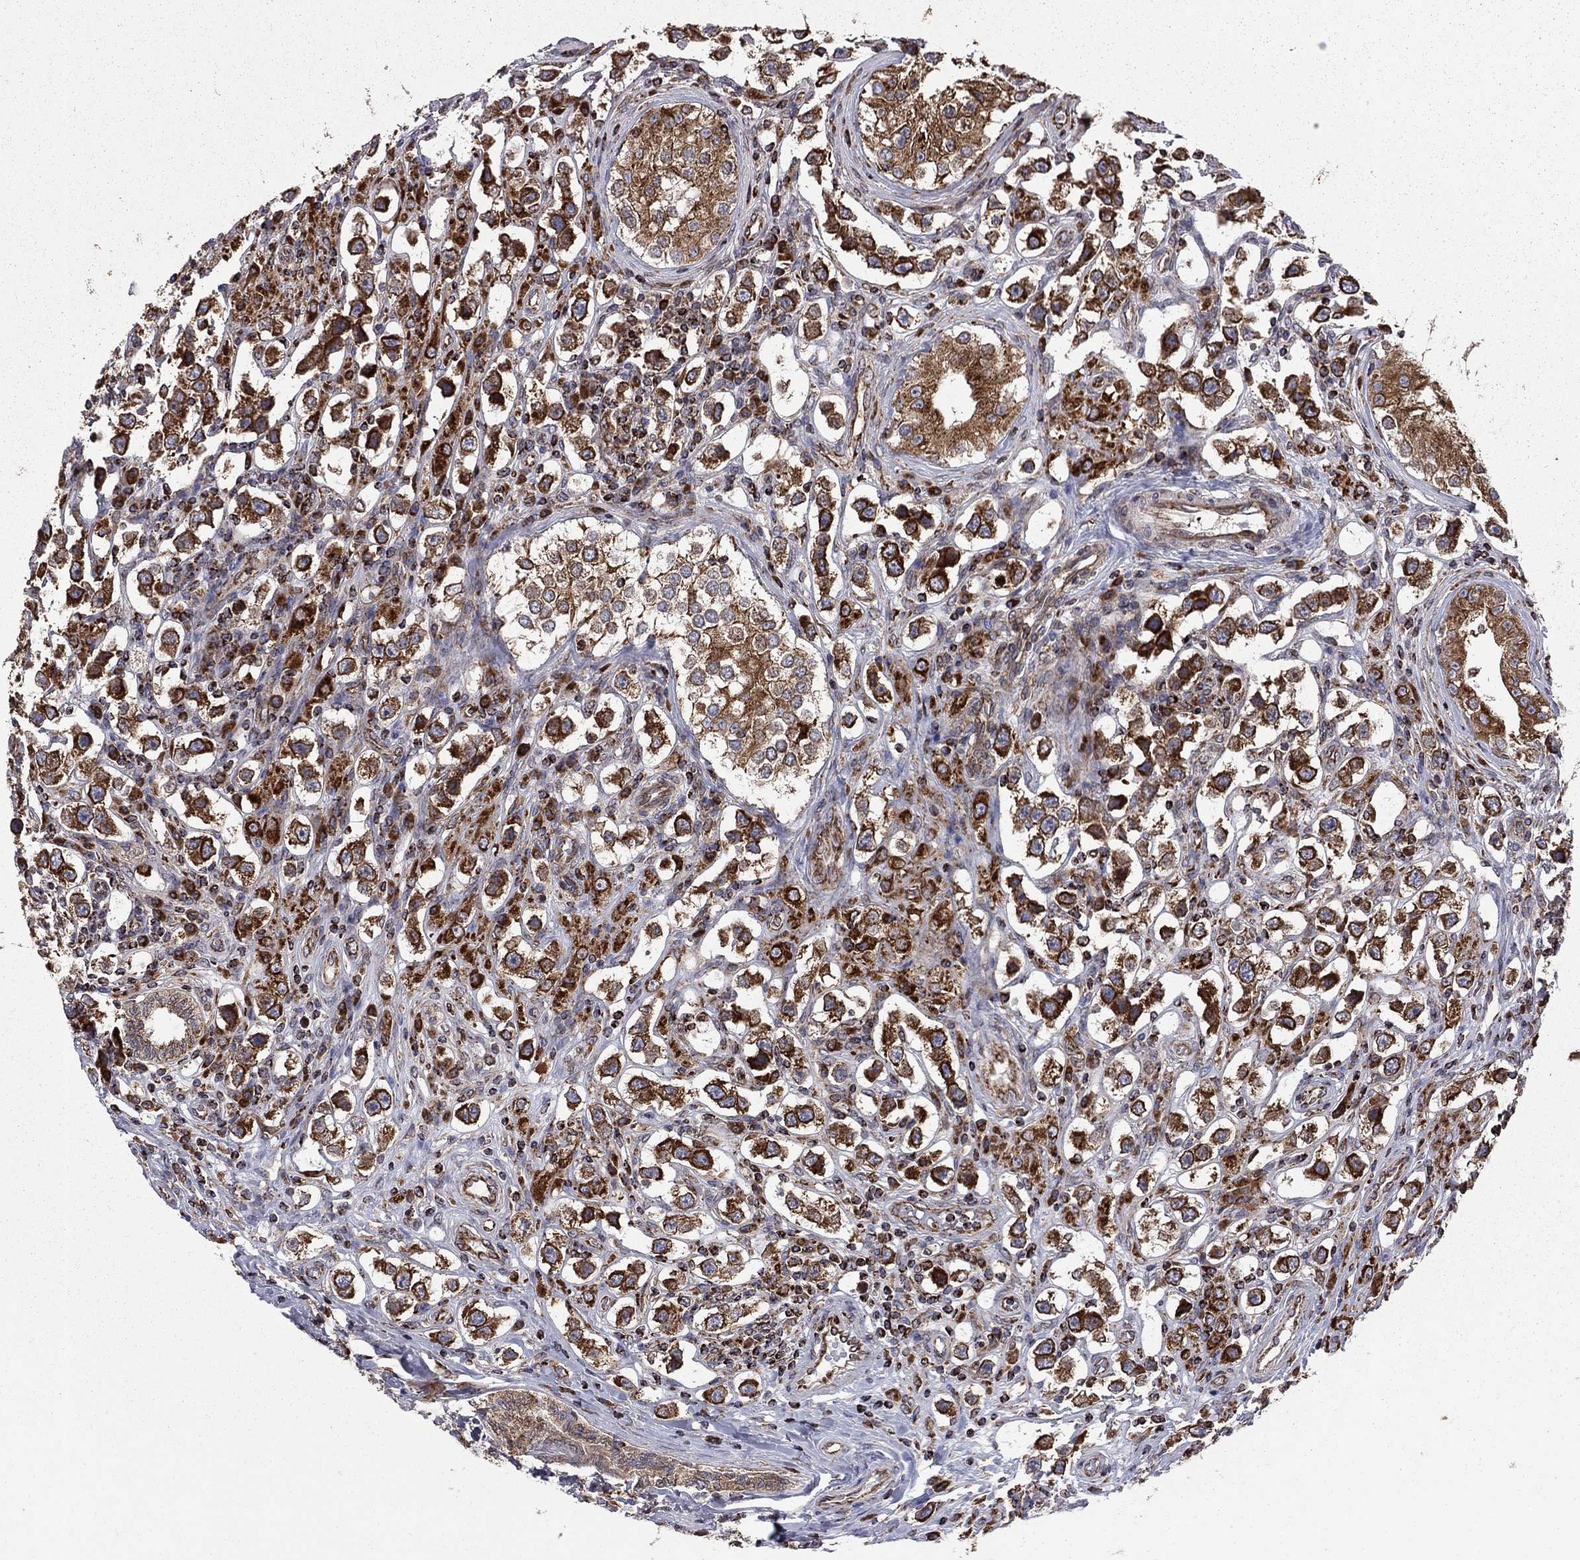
{"staining": {"intensity": "strong", "quantity": ">75%", "location": "cytoplasmic/membranous"}, "tissue": "testis cancer", "cell_type": "Tumor cells", "image_type": "cancer", "snomed": [{"axis": "morphology", "description": "Seminoma, NOS"}, {"axis": "topography", "description": "Testis"}], "caption": "The image shows staining of testis seminoma, revealing strong cytoplasmic/membranous protein expression (brown color) within tumor cells.", "gene": "CLPTM1", "patient": {"sex": "male", "age": 37}}